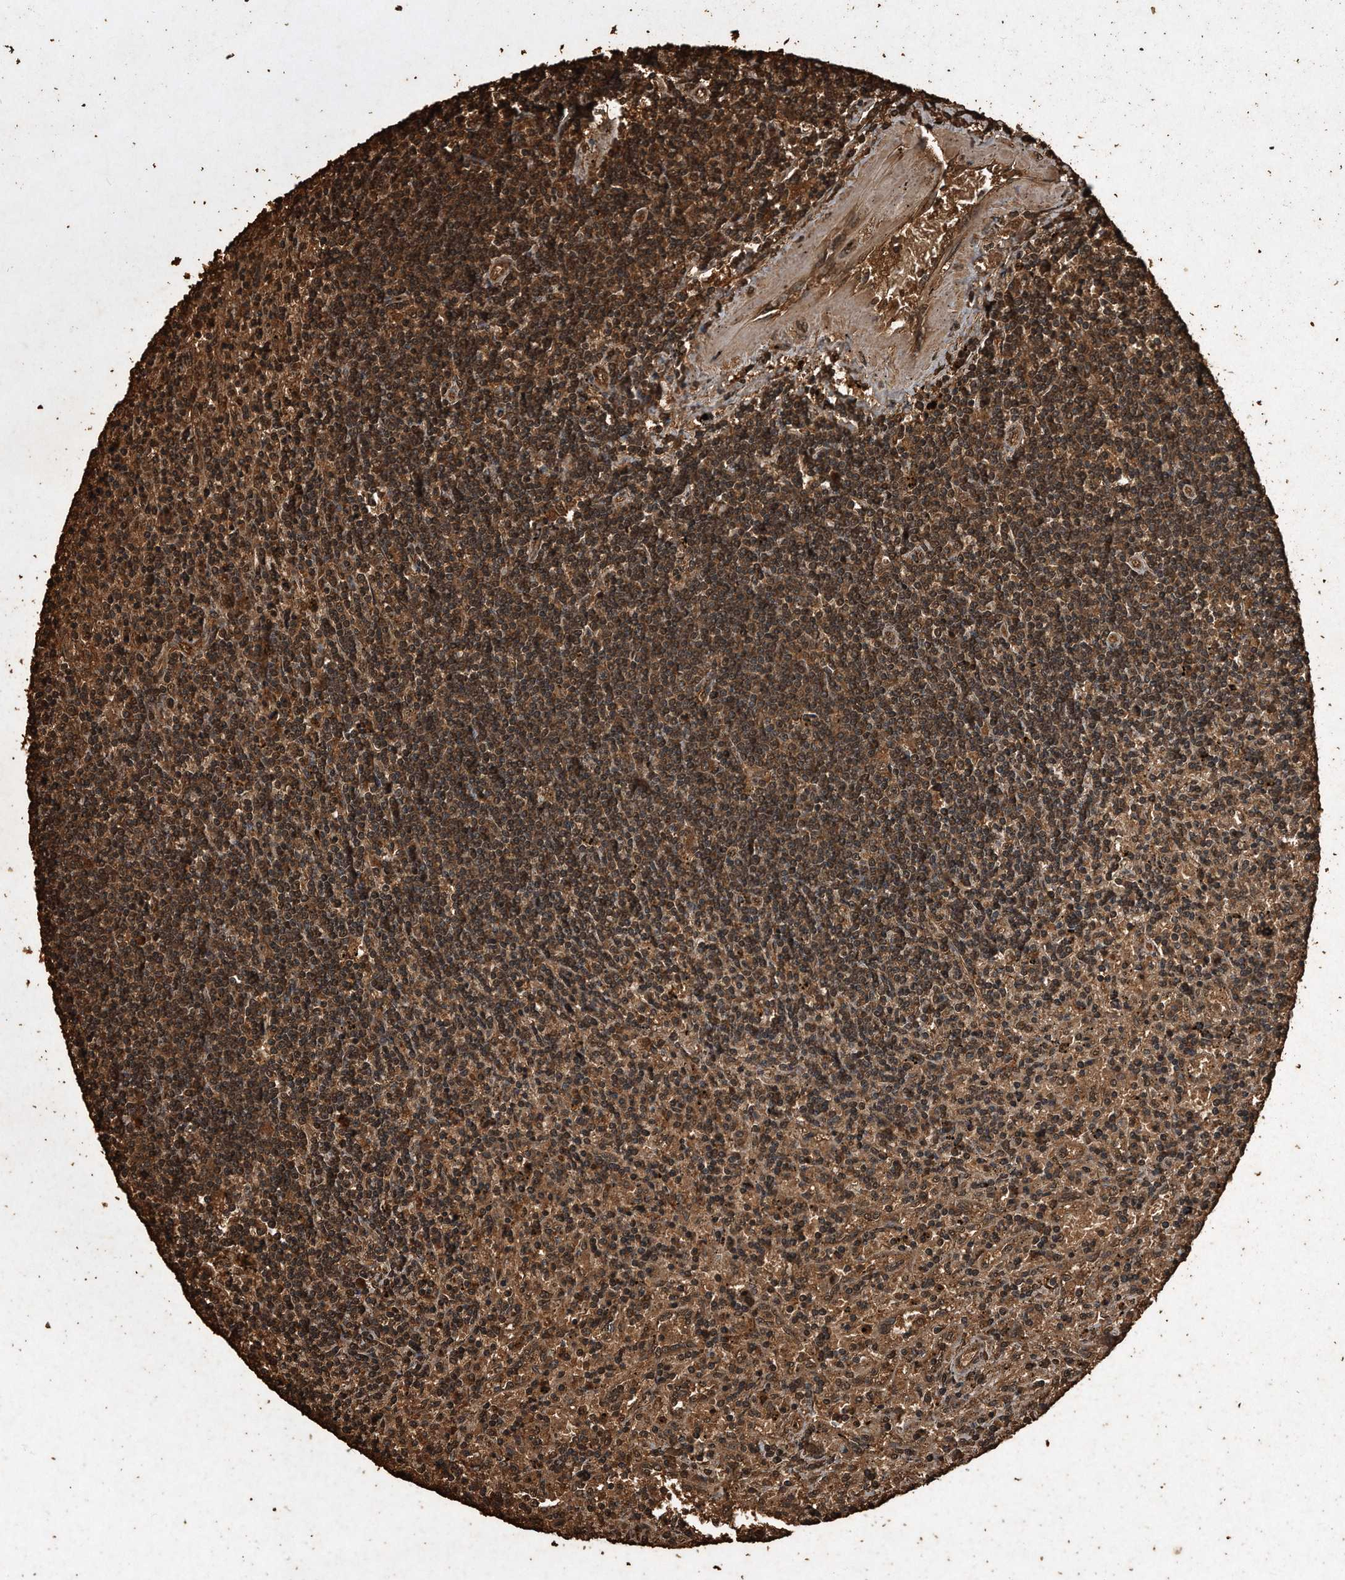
{"staining": {"intensity": "moderate", "quantity": ">75%", "location": "cytoplasmic/membranous"}, "tissue": "lymphoma", "cell_type": "Tumor cells", "image_type": "cancer", "snomed": [{"axis": "morphology", "description": "Malignant lymphoma, non-Hodgkin's type, Low grade"}, {"axis": "topography", "description": "Spleen"}], "caption": "Low-grade malignant lymphoma, non-Hodgkin's type was stained to show a protein in brown. There is medium levels of moderate cytoplasmic/membranous positivity in approximately >75% of tumor cells.", "gene": "CFLAR", "patient": {"sex": "male", "age": 76}}